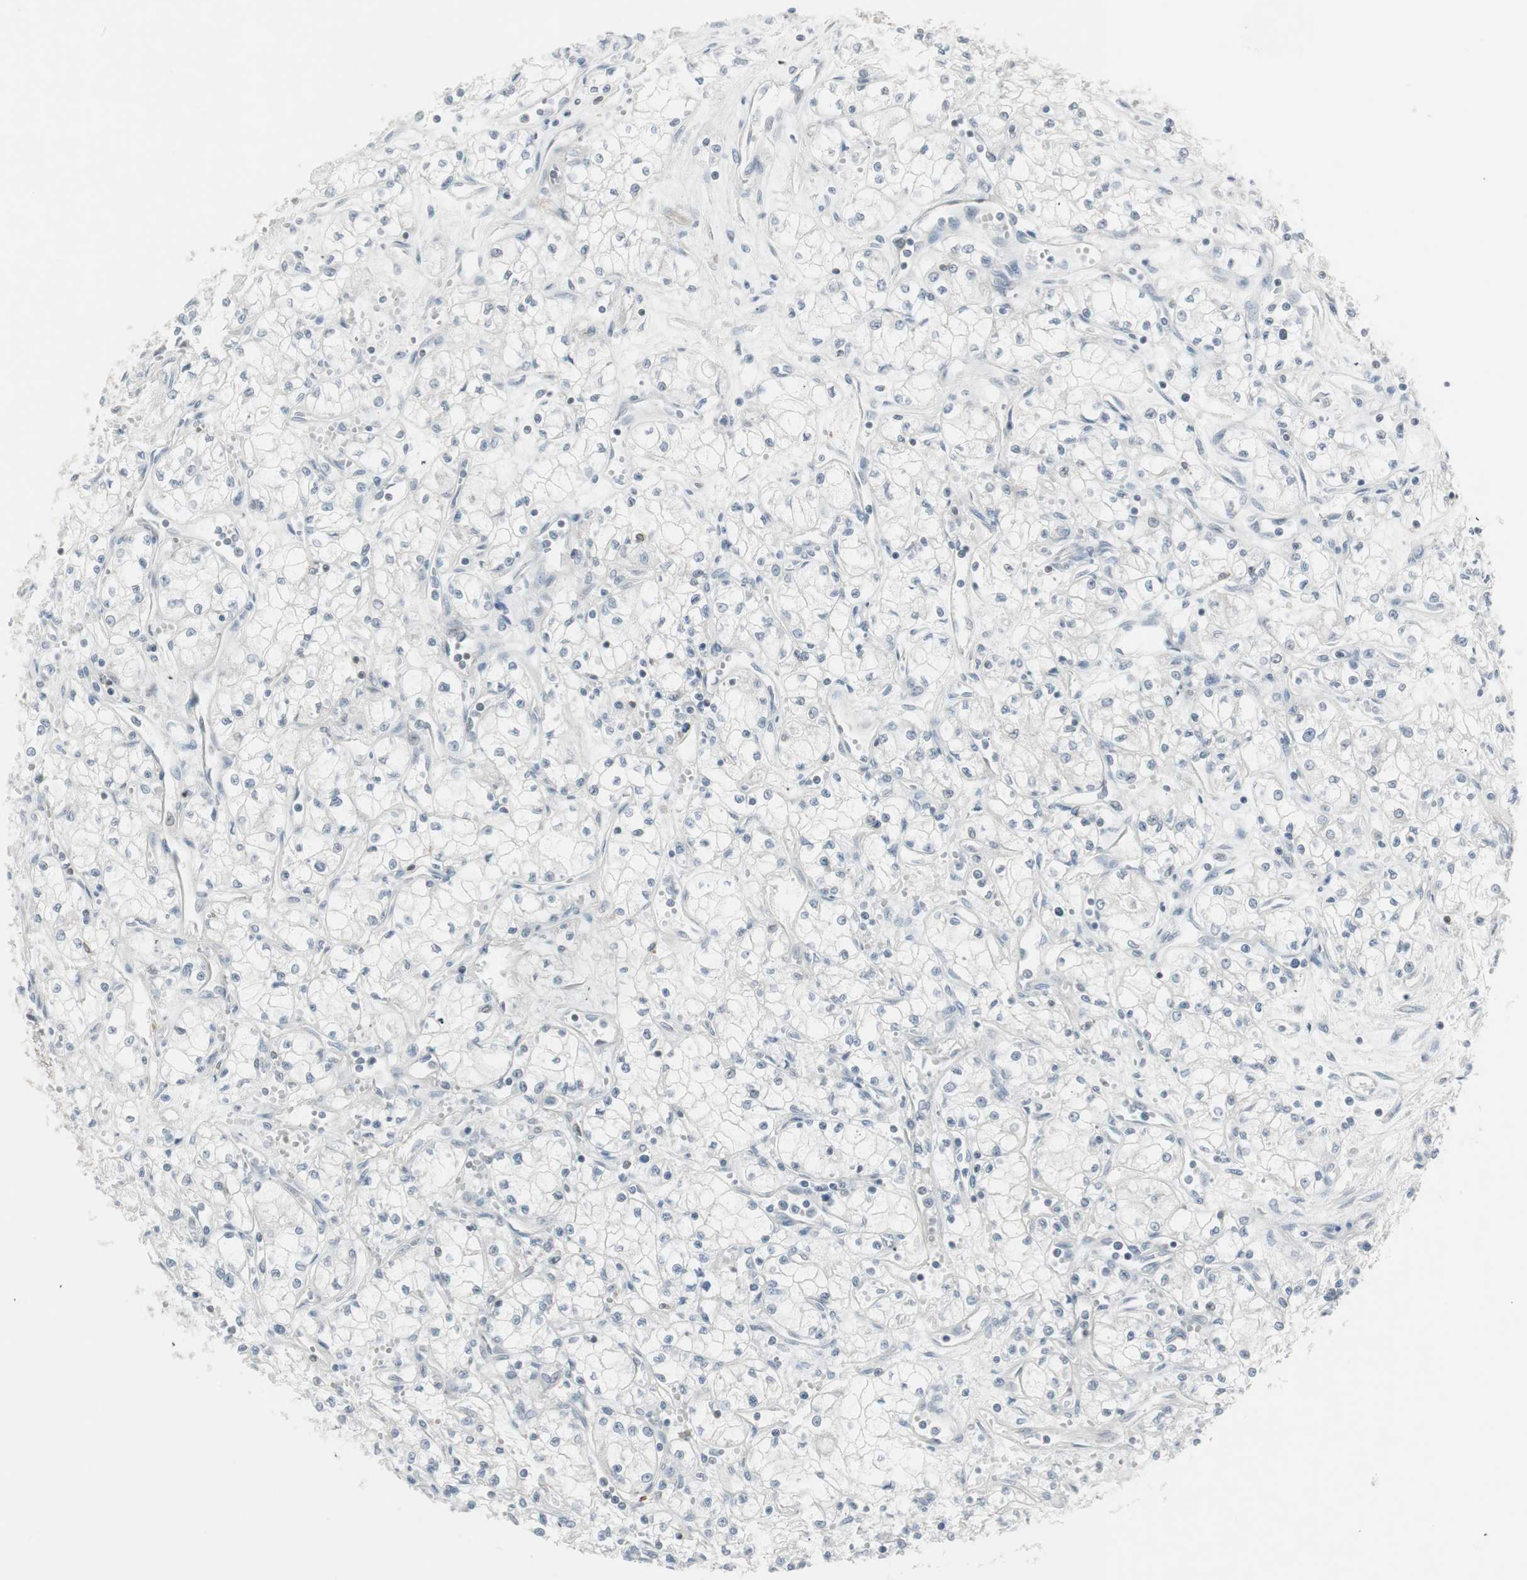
{"staining": {"intensity": "negative", "quantity": "none", "location": "none"}, "tissue": "renal cancer", "cell_type": "Tumor cells", "image_type": "cancer", "snomed": [{"axis": "morphology", "description": "Normal tissue, NOS"}, {"axis": "morphology", "description": "Adenocarcinoma, NOS"}, {"axis": "topography", "description": "Kidney"}], "caption": "Immunohistochemistry (IHC) photomicrograph of neoplastic tissue: human renal adenocarcinoma stained with DAB displays no significant protein positivity in tumor cells.", "gene": "MAP4K4", "patient": {"sex": "male", "age": 59}}